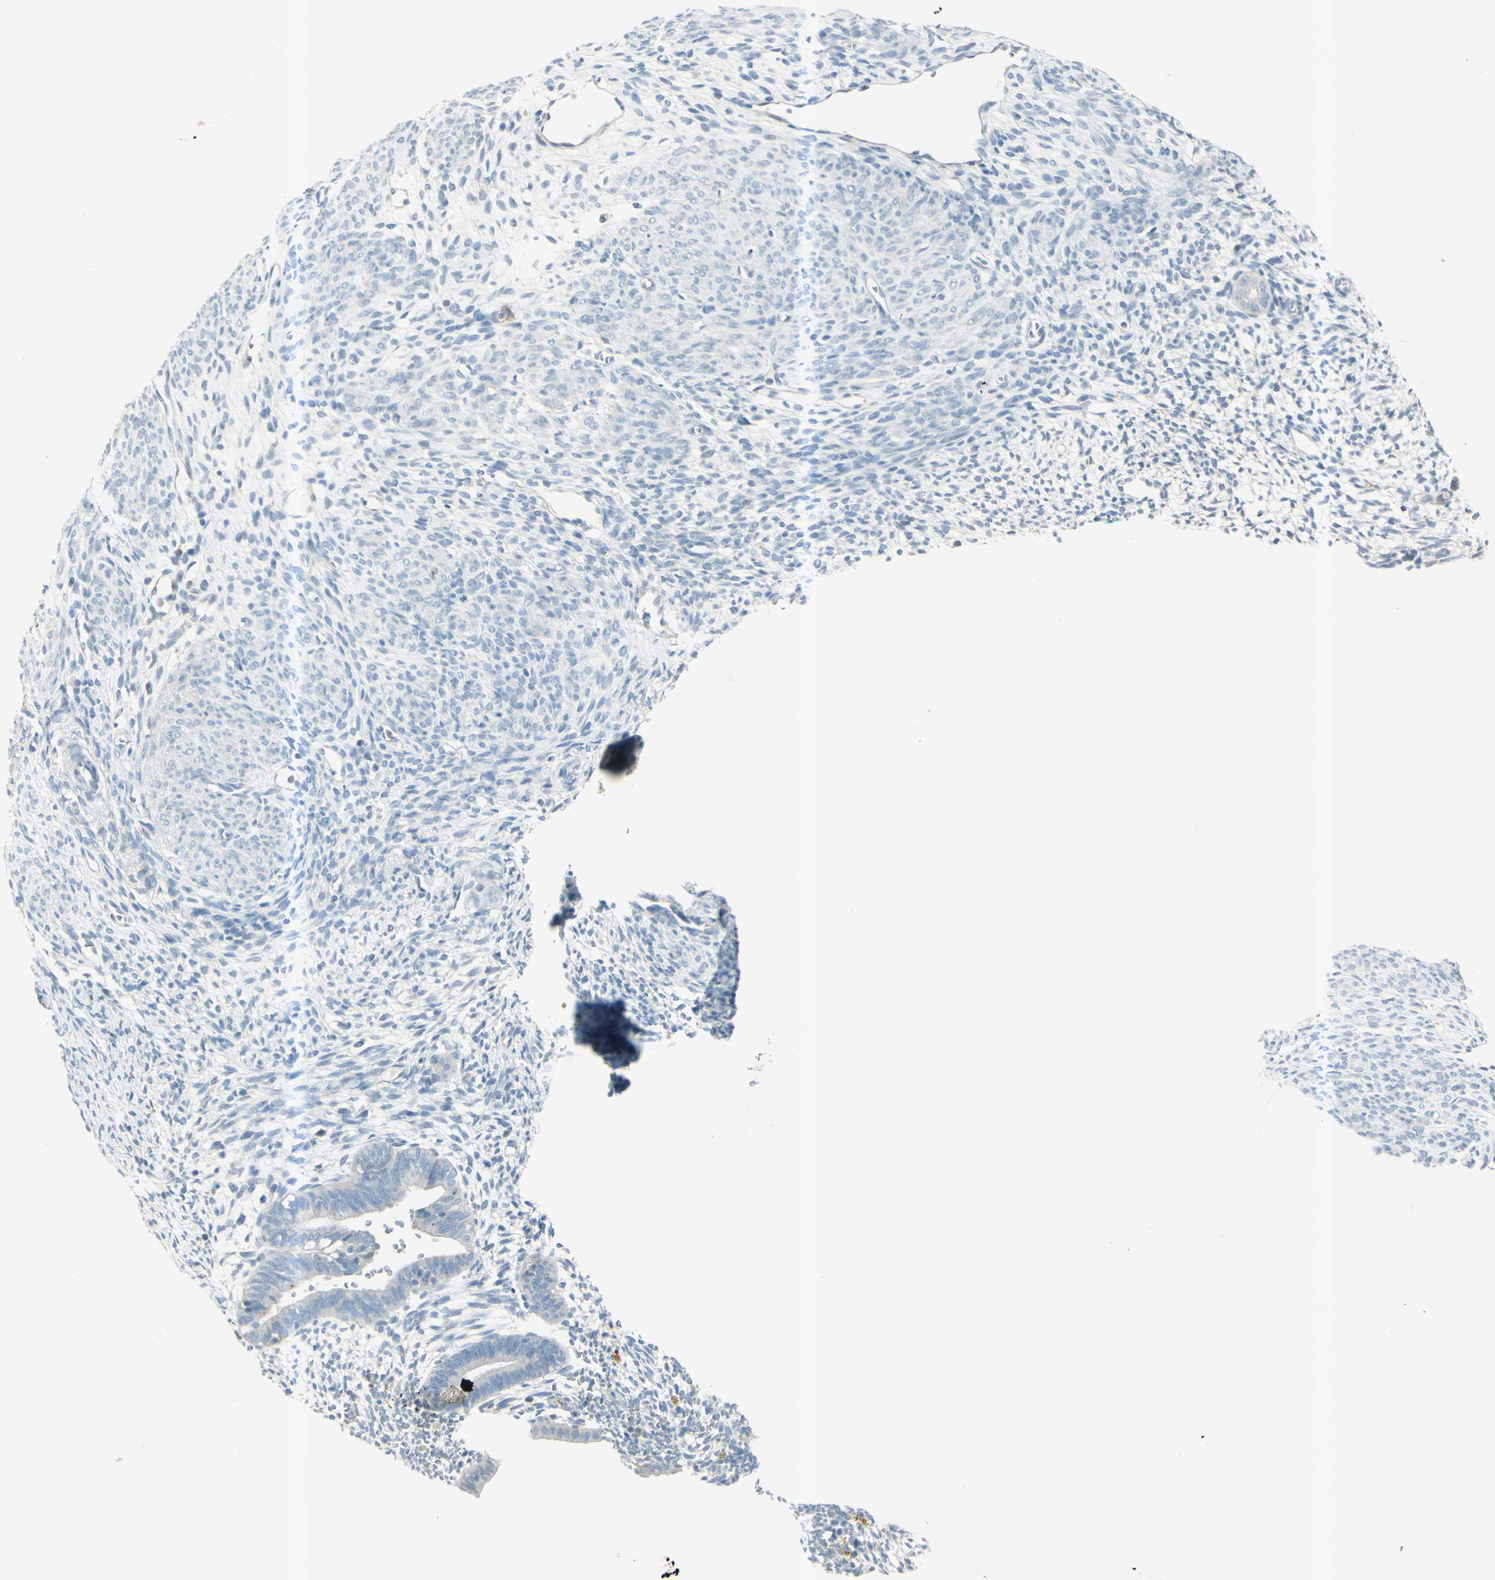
{"staining": {"intensity": "negative", "quantity": "none", "location": "none"}, "tissue": "endometrium", "cell_type": "Cells in endometrial stroma", "image_type": "normal", "snomed": [{"axis": "morphology", "description": "Normal tissue, NOS"}, {"axis": "morphology", "description": "Atrophy, NOS"}, {"axis": "topography", "description": "Uterus"}, {"axis": "topography", "description": "Endometrium"}], "caption": "Human endometrium stained for a protein using immunohistochemistry exhibits no expression in cells in endometrial stroma.", "gene": "GPR34", "patient": {"sex": "female", "age": 68}}